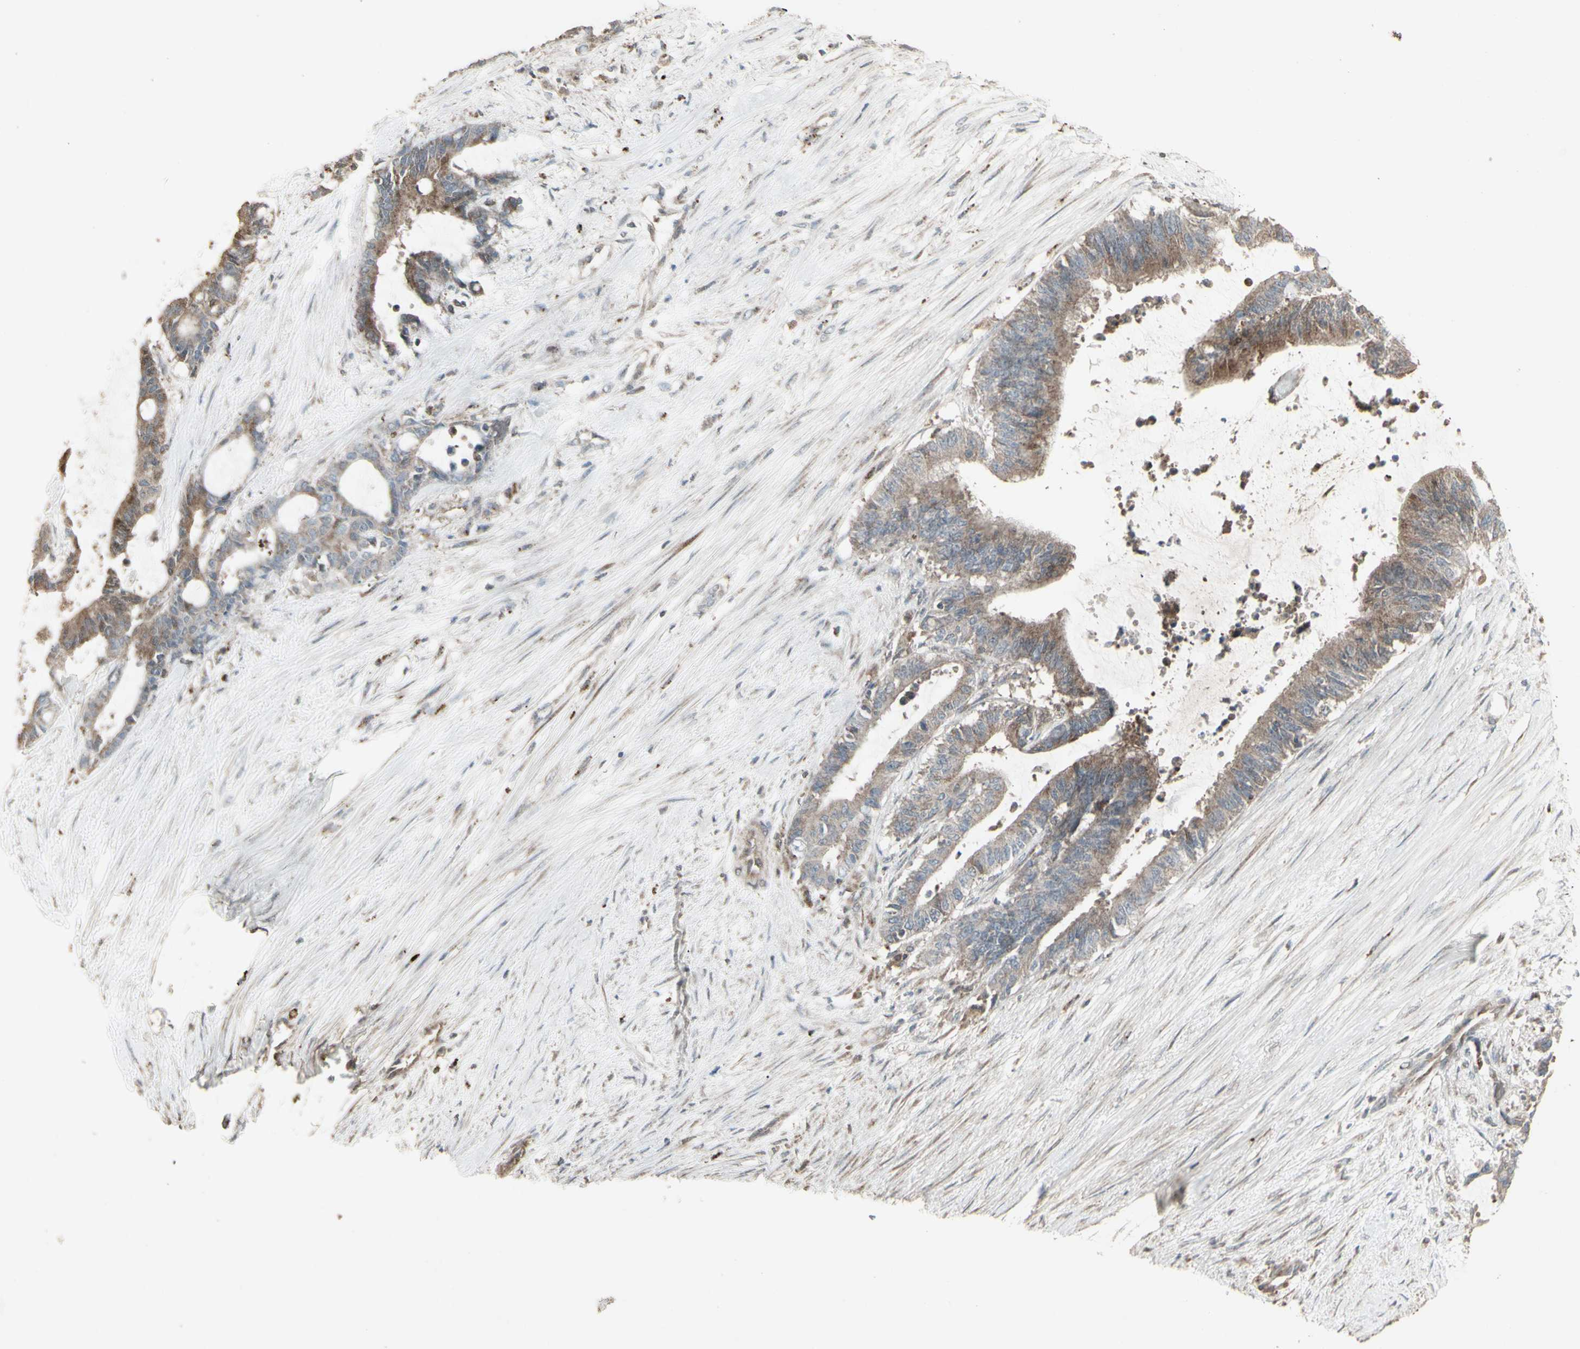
{"staining": {"intensity": "moderate", "quantity": ">75%", "location": "cytoplasmic/membranous"}, "tissue": "liver cancer", "cell_type": "Tumor cells", "image_type": "cancer", "snomed": [{"axis": "morphology", "description": "Cholangiocarcinoma"}, {"axis": "topography", "description": "Liver"}], "caption": "Protein expression by IHC displays moderate cytoplasmic/membranous positivity in about >75% of tumor cells in liver cancer. (DAB IHC, brown staining for protein, blue staining for nuclei).", "gene": "RNASEL", "patient": {"sex": "female", "age": 73}}